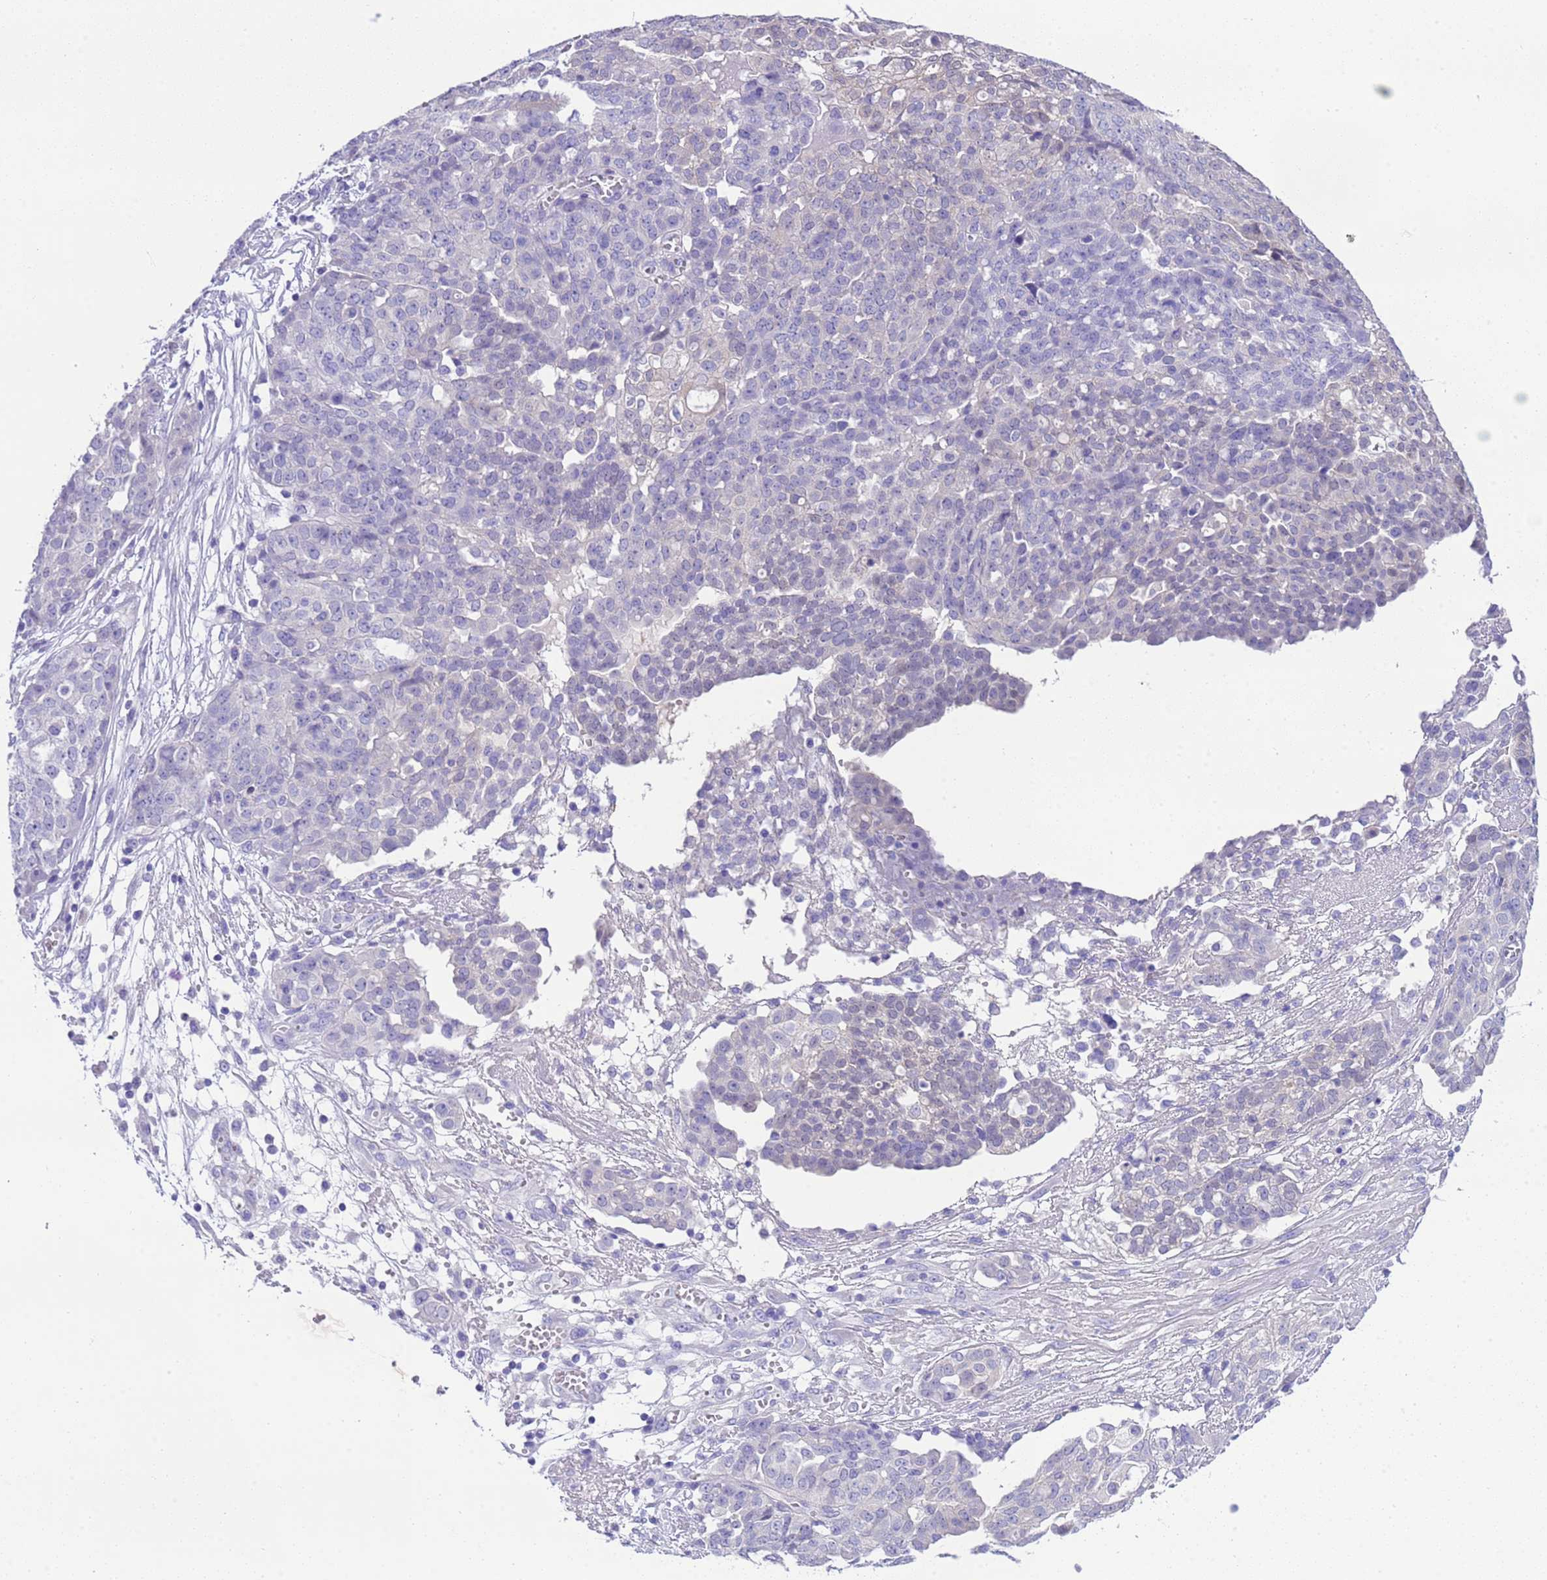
{"staining": {"intensity": "negative", "quantity": "none", "location": "none"}, "tissue": "ovarian cancer", "cell_type": "Tumor cells", "image_type": "cancer", "snomed": [{"axis": "morphology", "description": "Cystadenocarcinoma, serous, NOS"}, {"axis": "topography", "description": "Soft tissue"}, {"axis": "topography", "description": "Ovary"}], "caption": "This is an immunohistochemistry (IHC) photomicrograph of ovarian cancer (serous cystadenocarcinoma). There is no expression in tumor cells.", "gene": "USP38", "patient": {"sex": "female", "age": 57}}